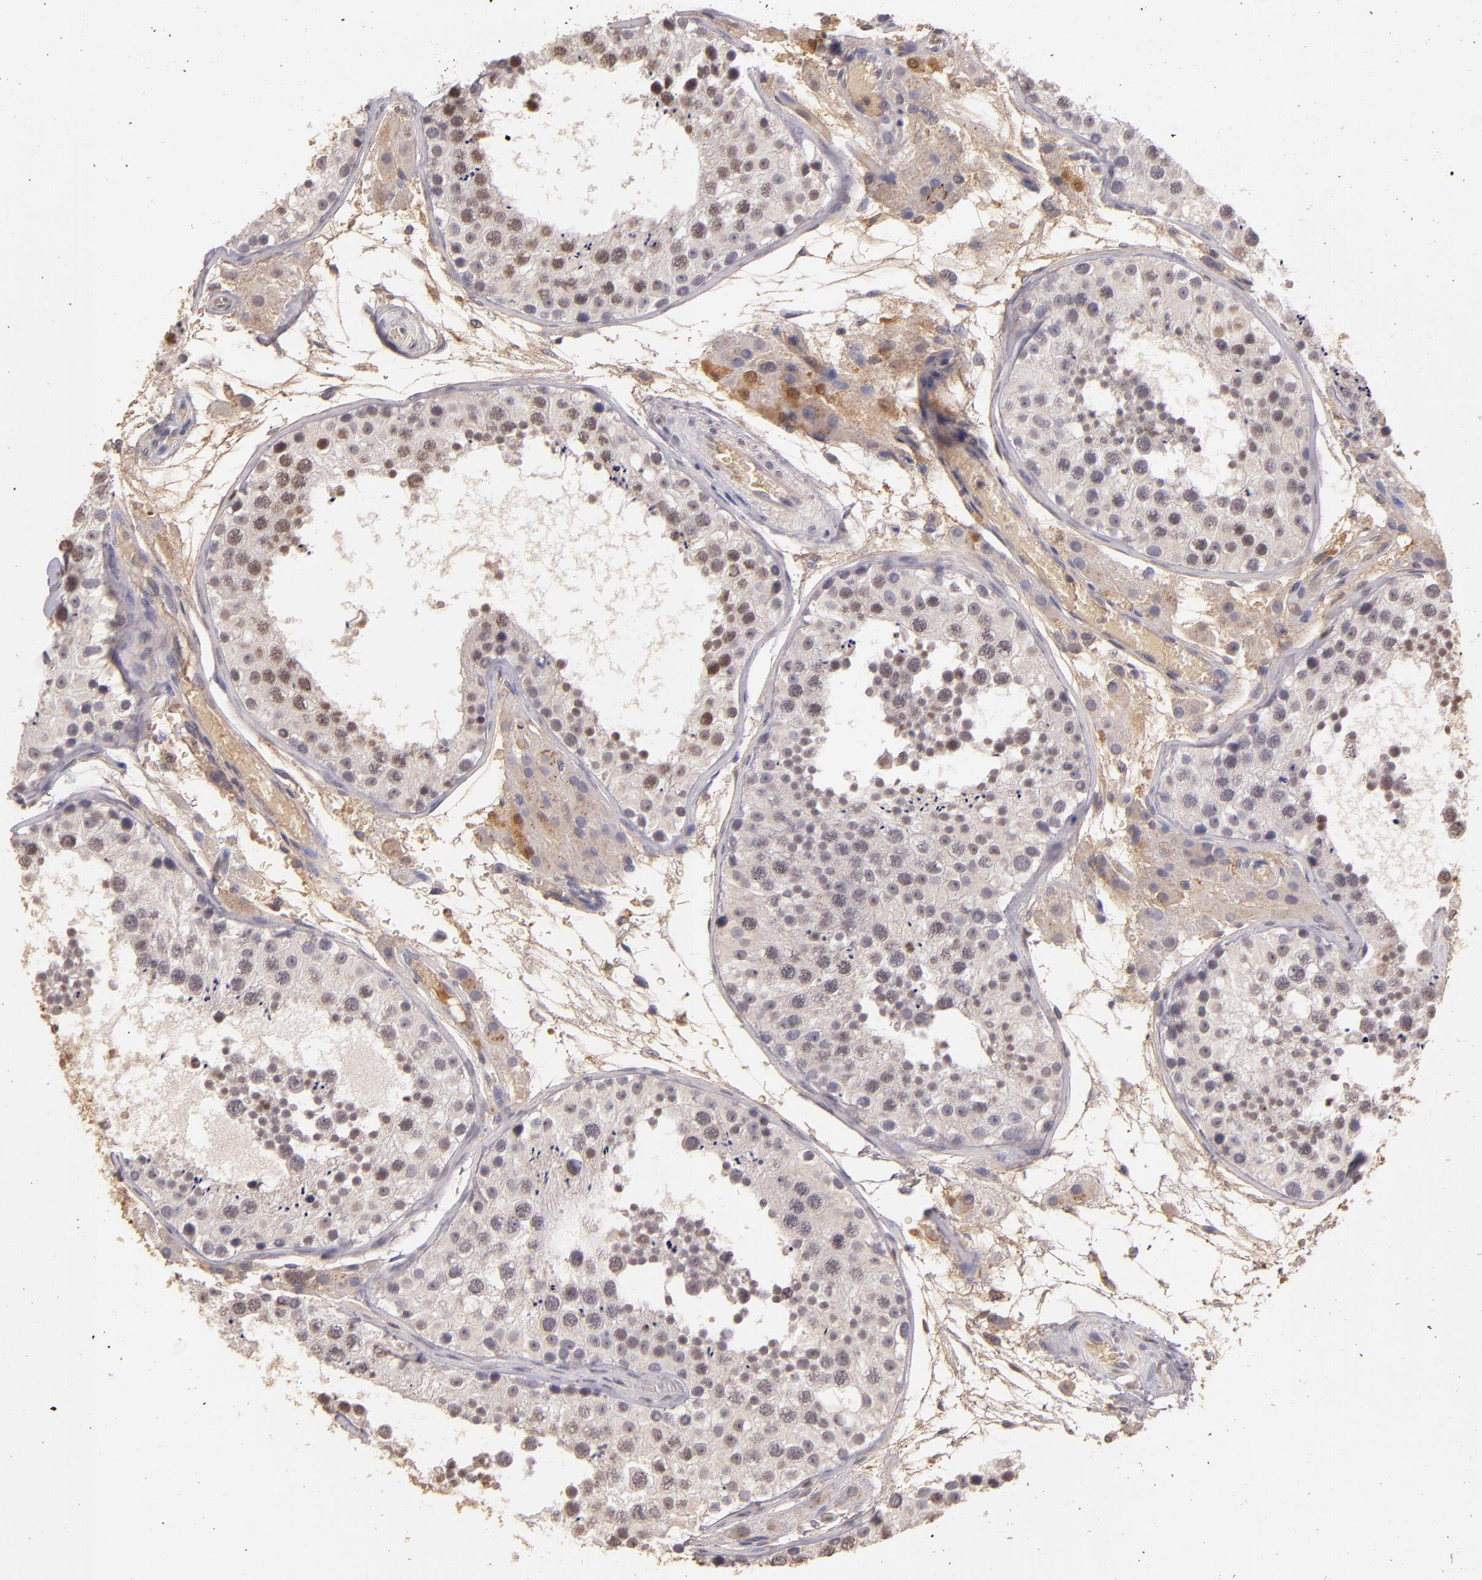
{"staining": {"intensity": "negative", "quantity": "none", "location": "none"}, "tissue": "testis", "cell_type": "Cells in seminiferous ducts", "image_type": "normal", "snomed": [{"axis": "morphology", "description": "Normal tissue, NOS"}, {"axis": "topography", "description": "Testis"}], "caption": "This is a histopathology image of immunohistochemistry staining of unremarkable testis, which shows no positivity in cells in seminiferous ducts. The staining was performed using DAB (3,3'-diaminobenzidine) to visualize the protein expression in brown, while the nuclei were stained in blue with hematoxylin (Magnification: 20x).", "gene": "SERPINC1", "patient": {"sex": "male", "age": 26}}